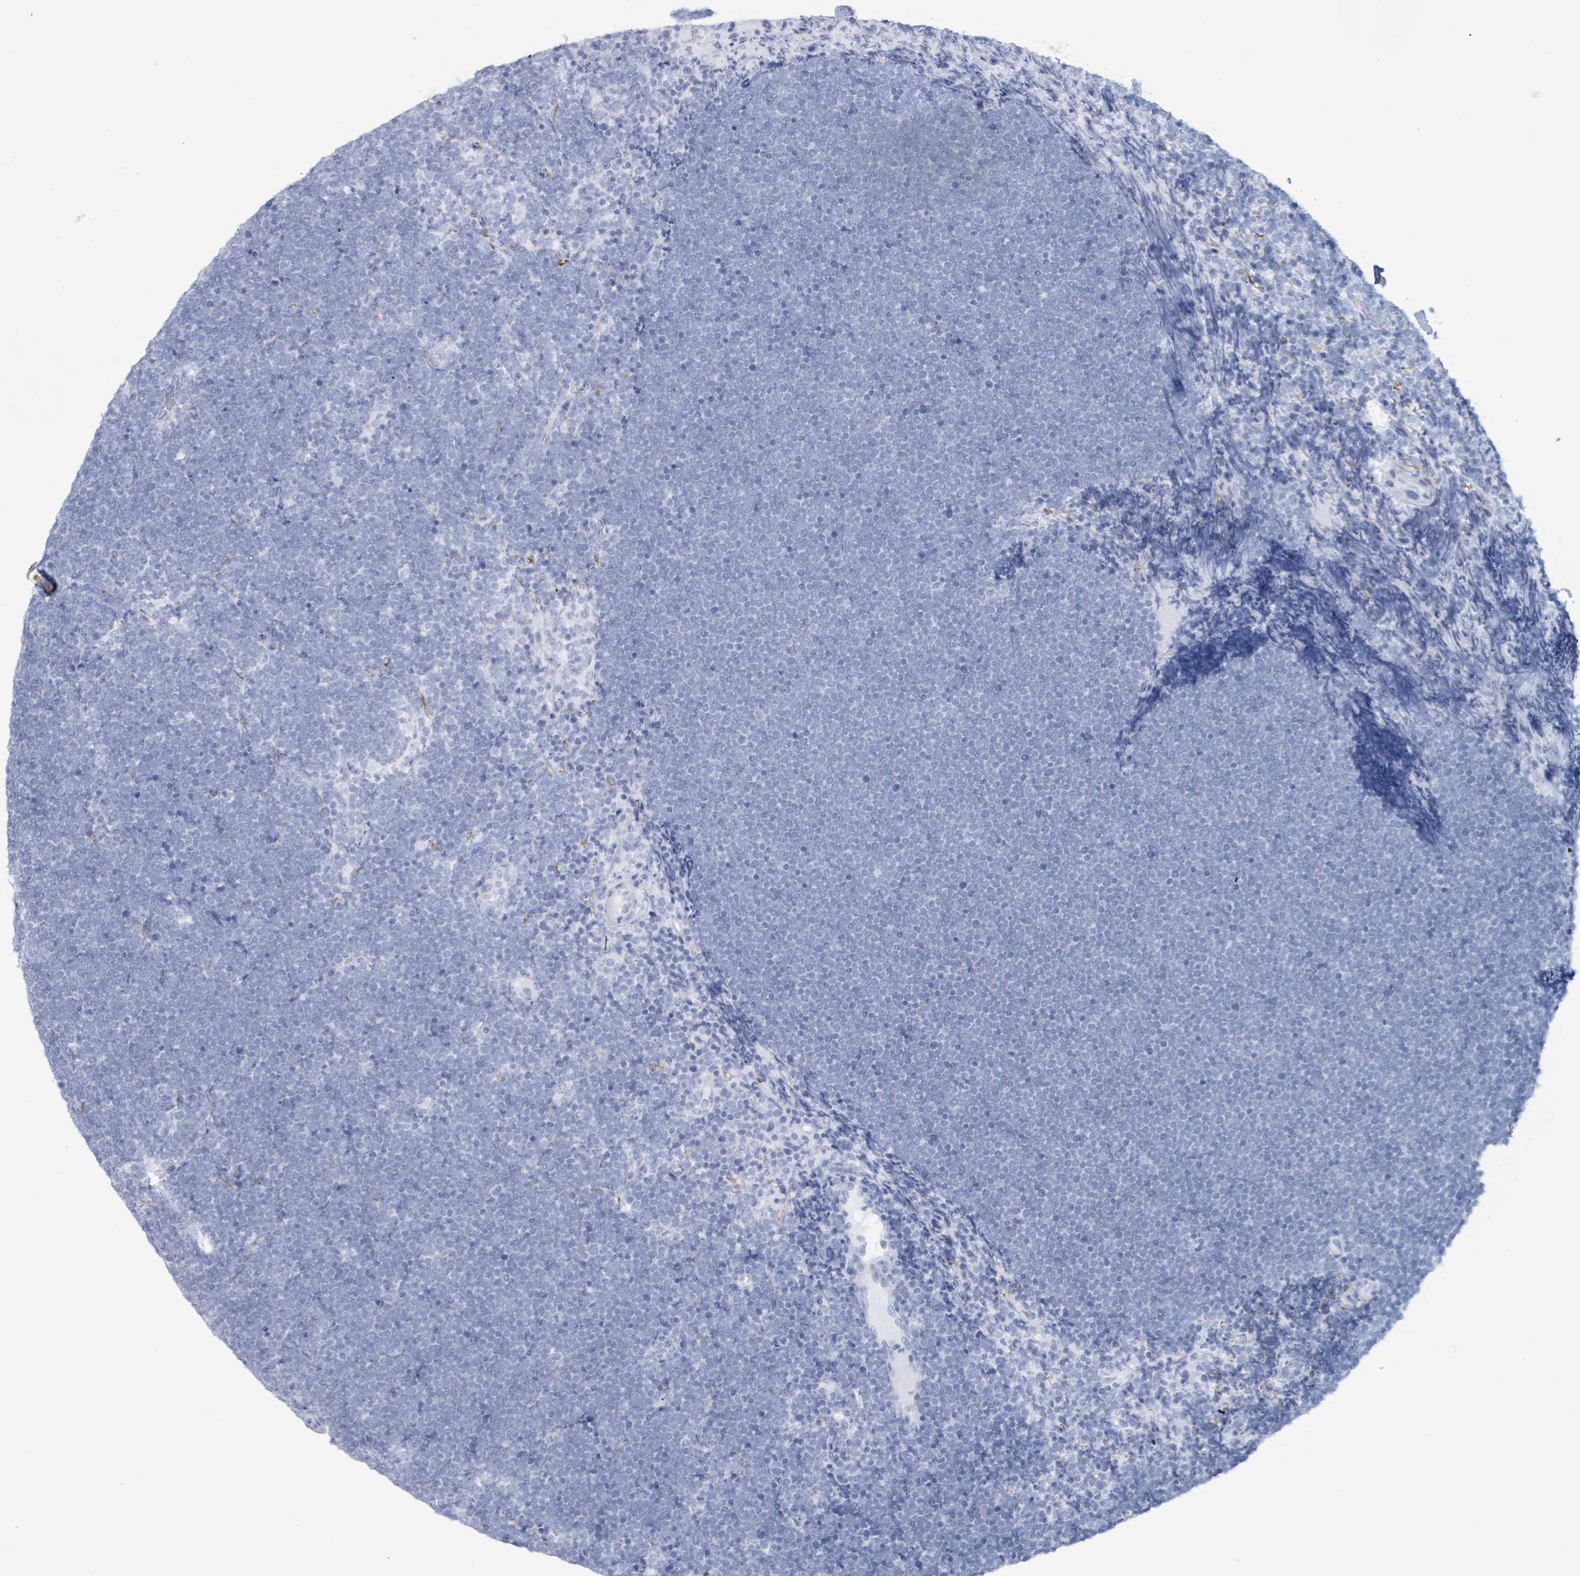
{"staining": {"intensity": "negative", "quantity": "none", "location": "none"}, "tissue": "lymphoma", "cell_type": "Tumor cells", "image_type": "cancer", "snomed": [{"axis": "morphology", "description": "Malignant lymphoma, non-Hodgkin's type, High grade"}, {"axis": "topography", "description": "Lymph node"}], "caption": "Human lymphoma stained for a protein using immunohistochemistry (IHC) reveals no positivity in tumor cells.", "gene": "KRT8", "patient": {"sex": "male", "age": 13}}